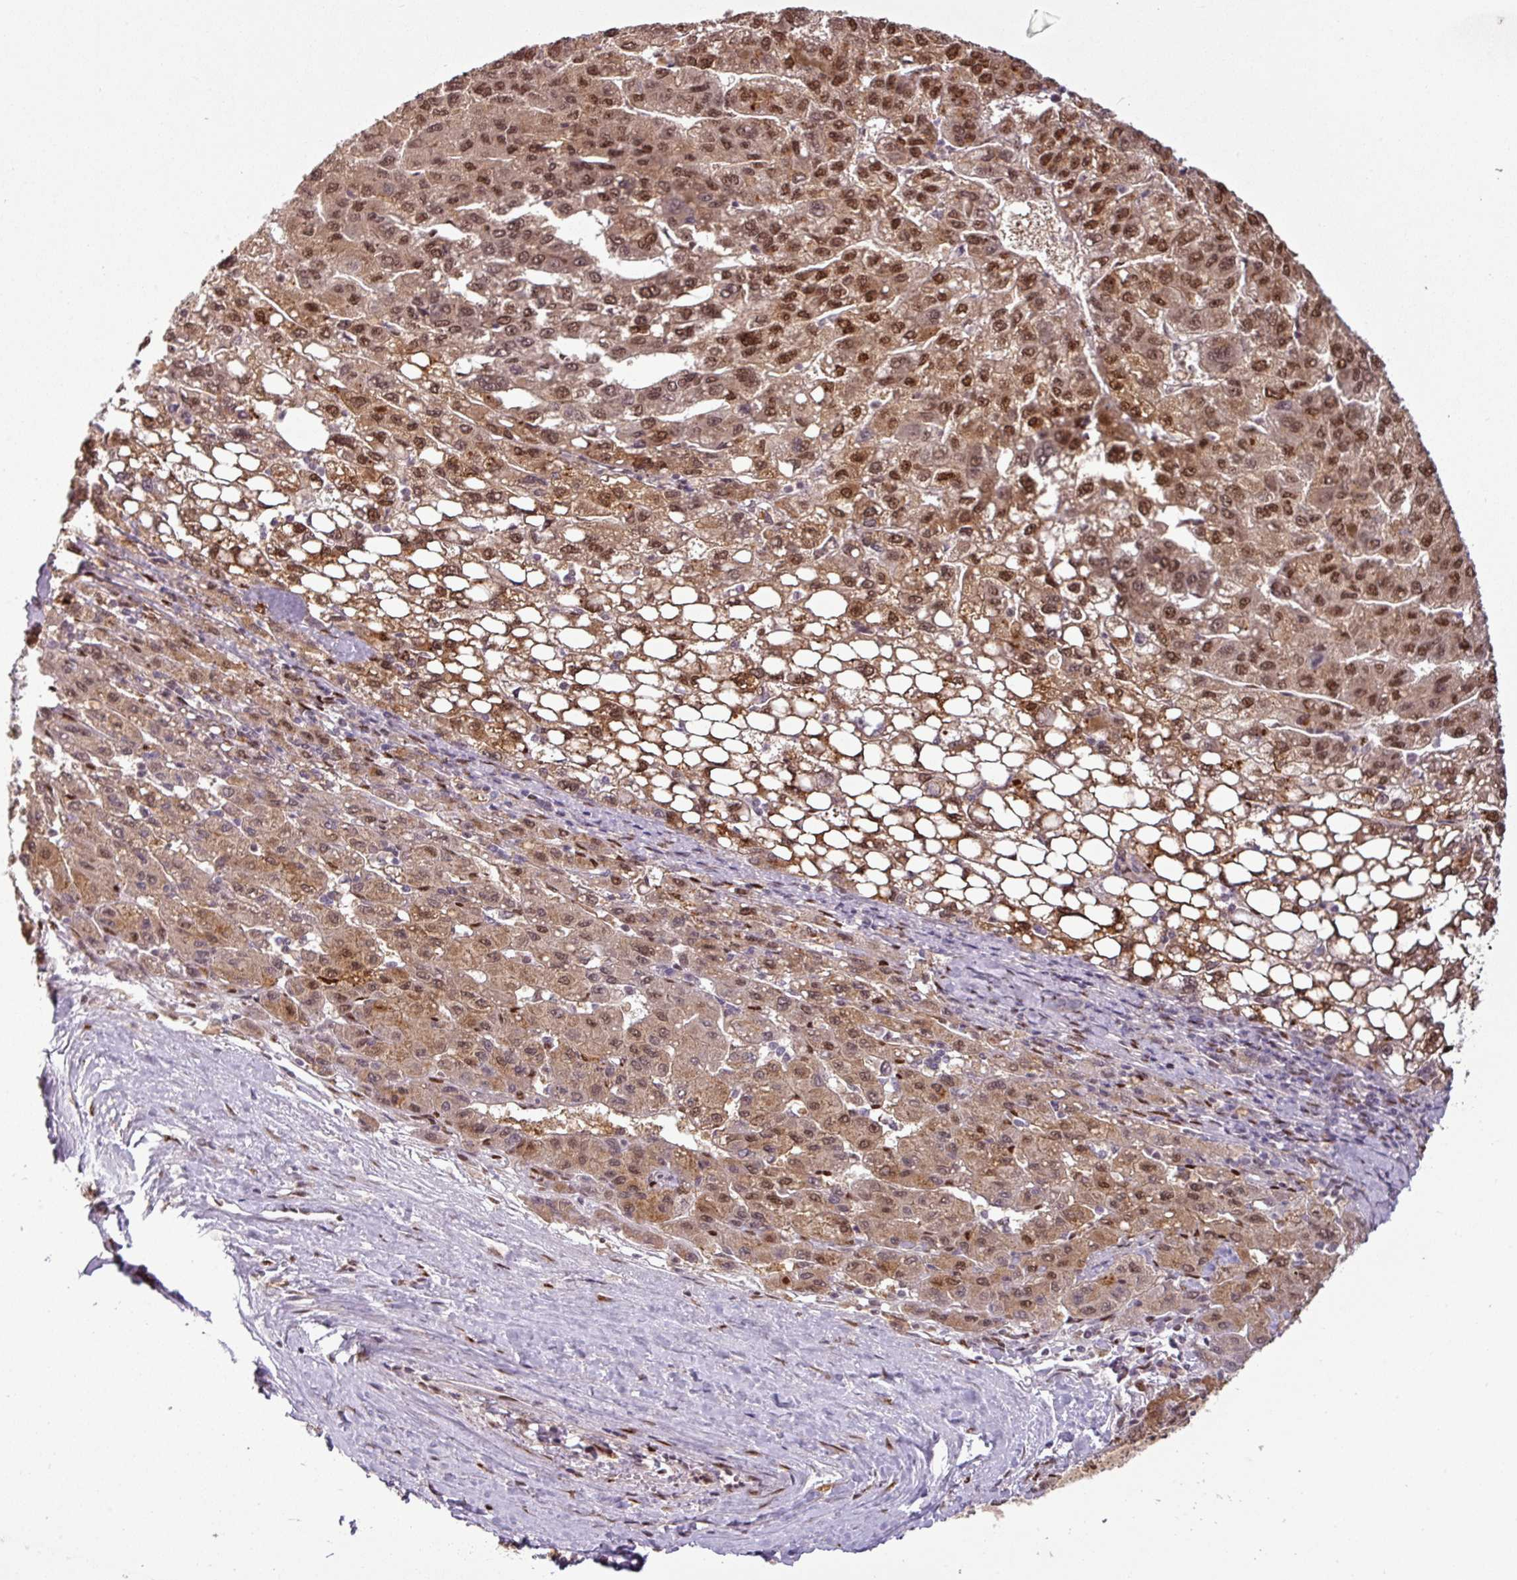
{"staining": {"intensity": "moderate", "quantity": ">75%", "location": "cytoplasmic/membranous,nuclear"}, "tissue": "liver cancer", "cell_type": "Tumor cells", "image_type": "cancer", "snomed": [{"axis": "morphology", "description": "Carcinoma, Hepatocellular, NOS"}, {"axis": "topography", "description": "Liver"}], "caption": "About >75% of tumor cells in human liver cancer (hepatocellular carcinoma) show moderate cytoplasmic/membranous and nuclear protein positivity as visualized by brown immunohistochemical staining.", "gene": "IRF2BPL", "patient": {"sex": "female", "age": 82}}